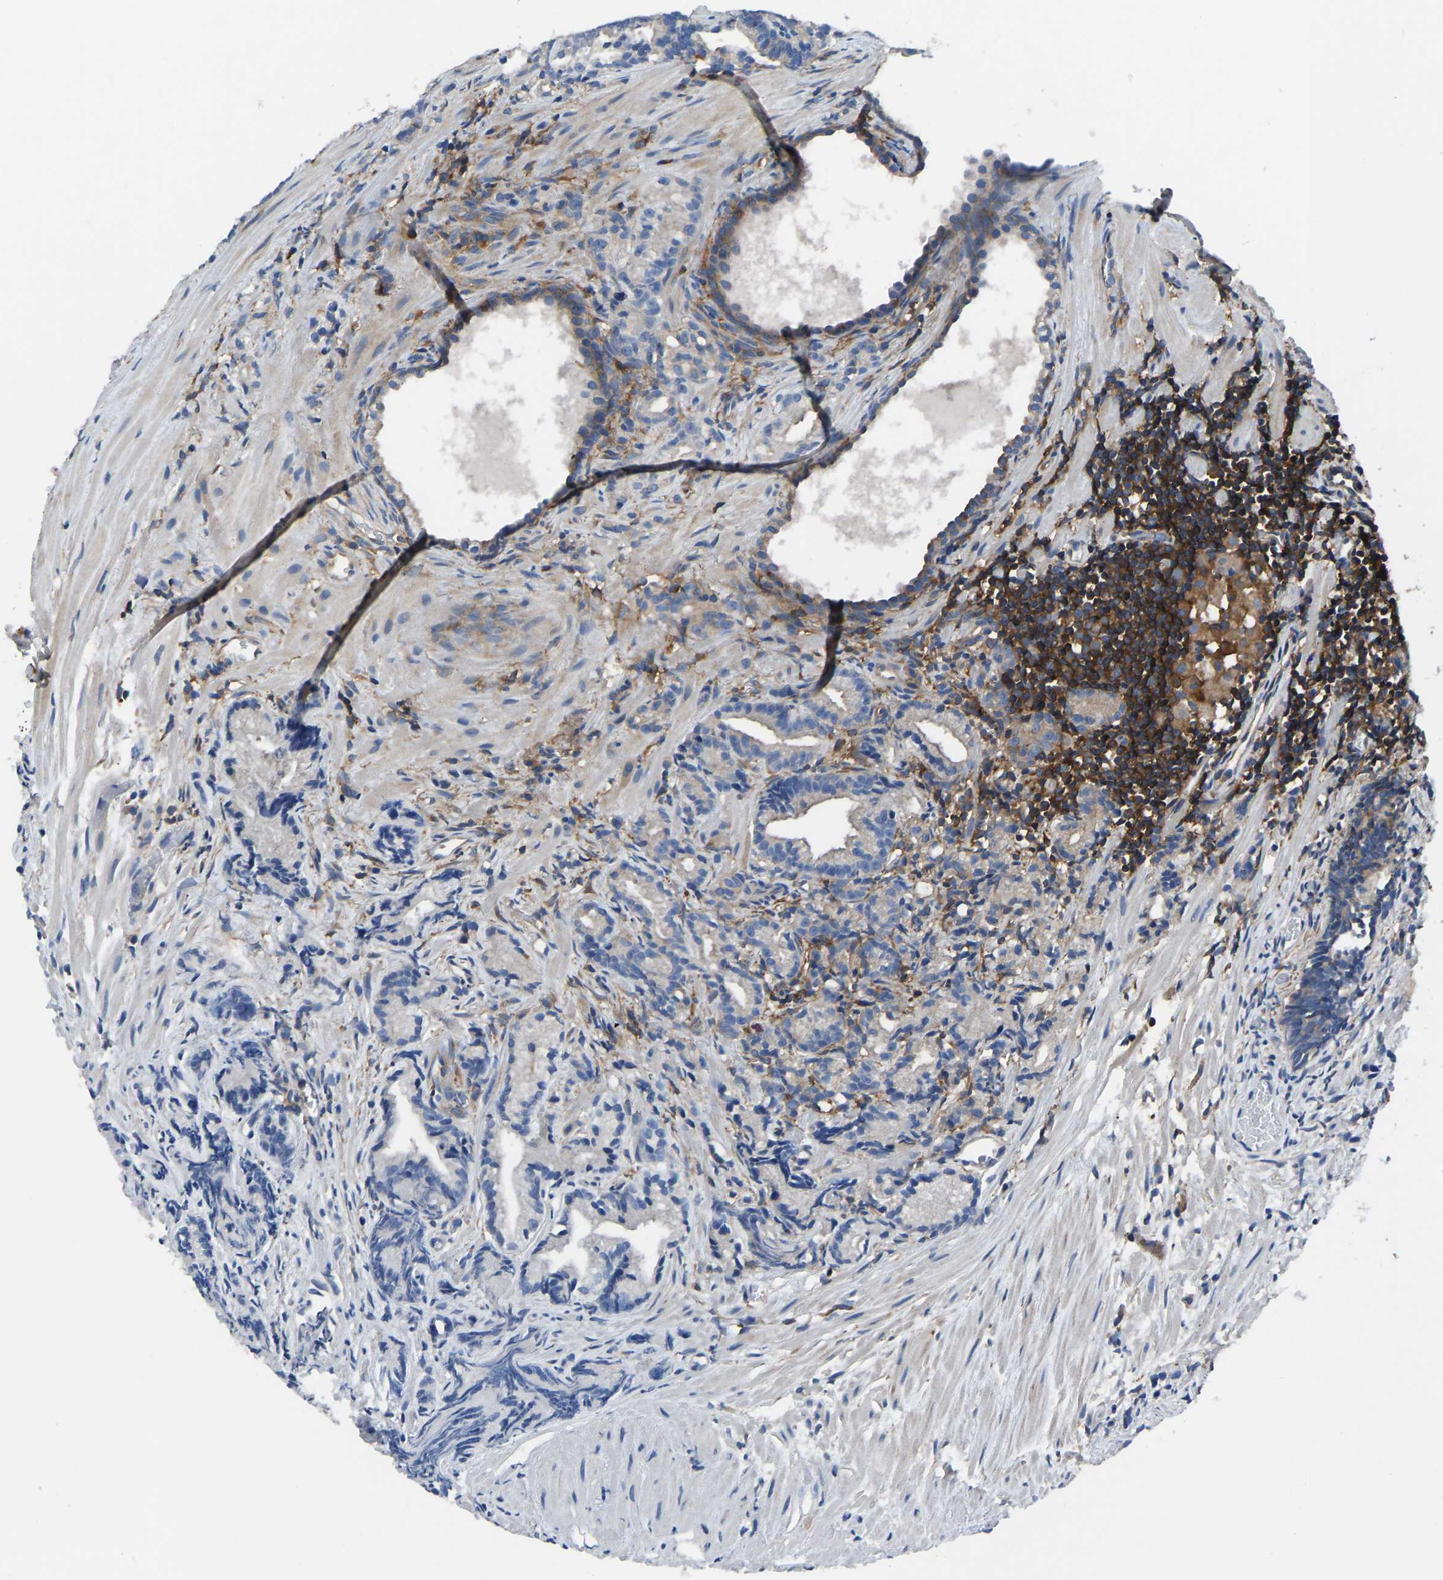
{"staining": {"intensity": "weak", "quantity": "<25%", "location": "cytoplasmic/membranous"}, "tissue": "prostate cancer", "cell_type": "Tumor cells", "image_type": "cancer", "snomed": [{"axis": "morphology", "description": "Adenocarcinoma, Low grade"}, {"axis": "topography", "description": "Prostate"}], "caption": "A histopathology image of prostate cancer stained for a protein displays no brown staining in tumor cells.", "gene": "PRKAR1A", "patient": {"sex": "male", "age": 89}}